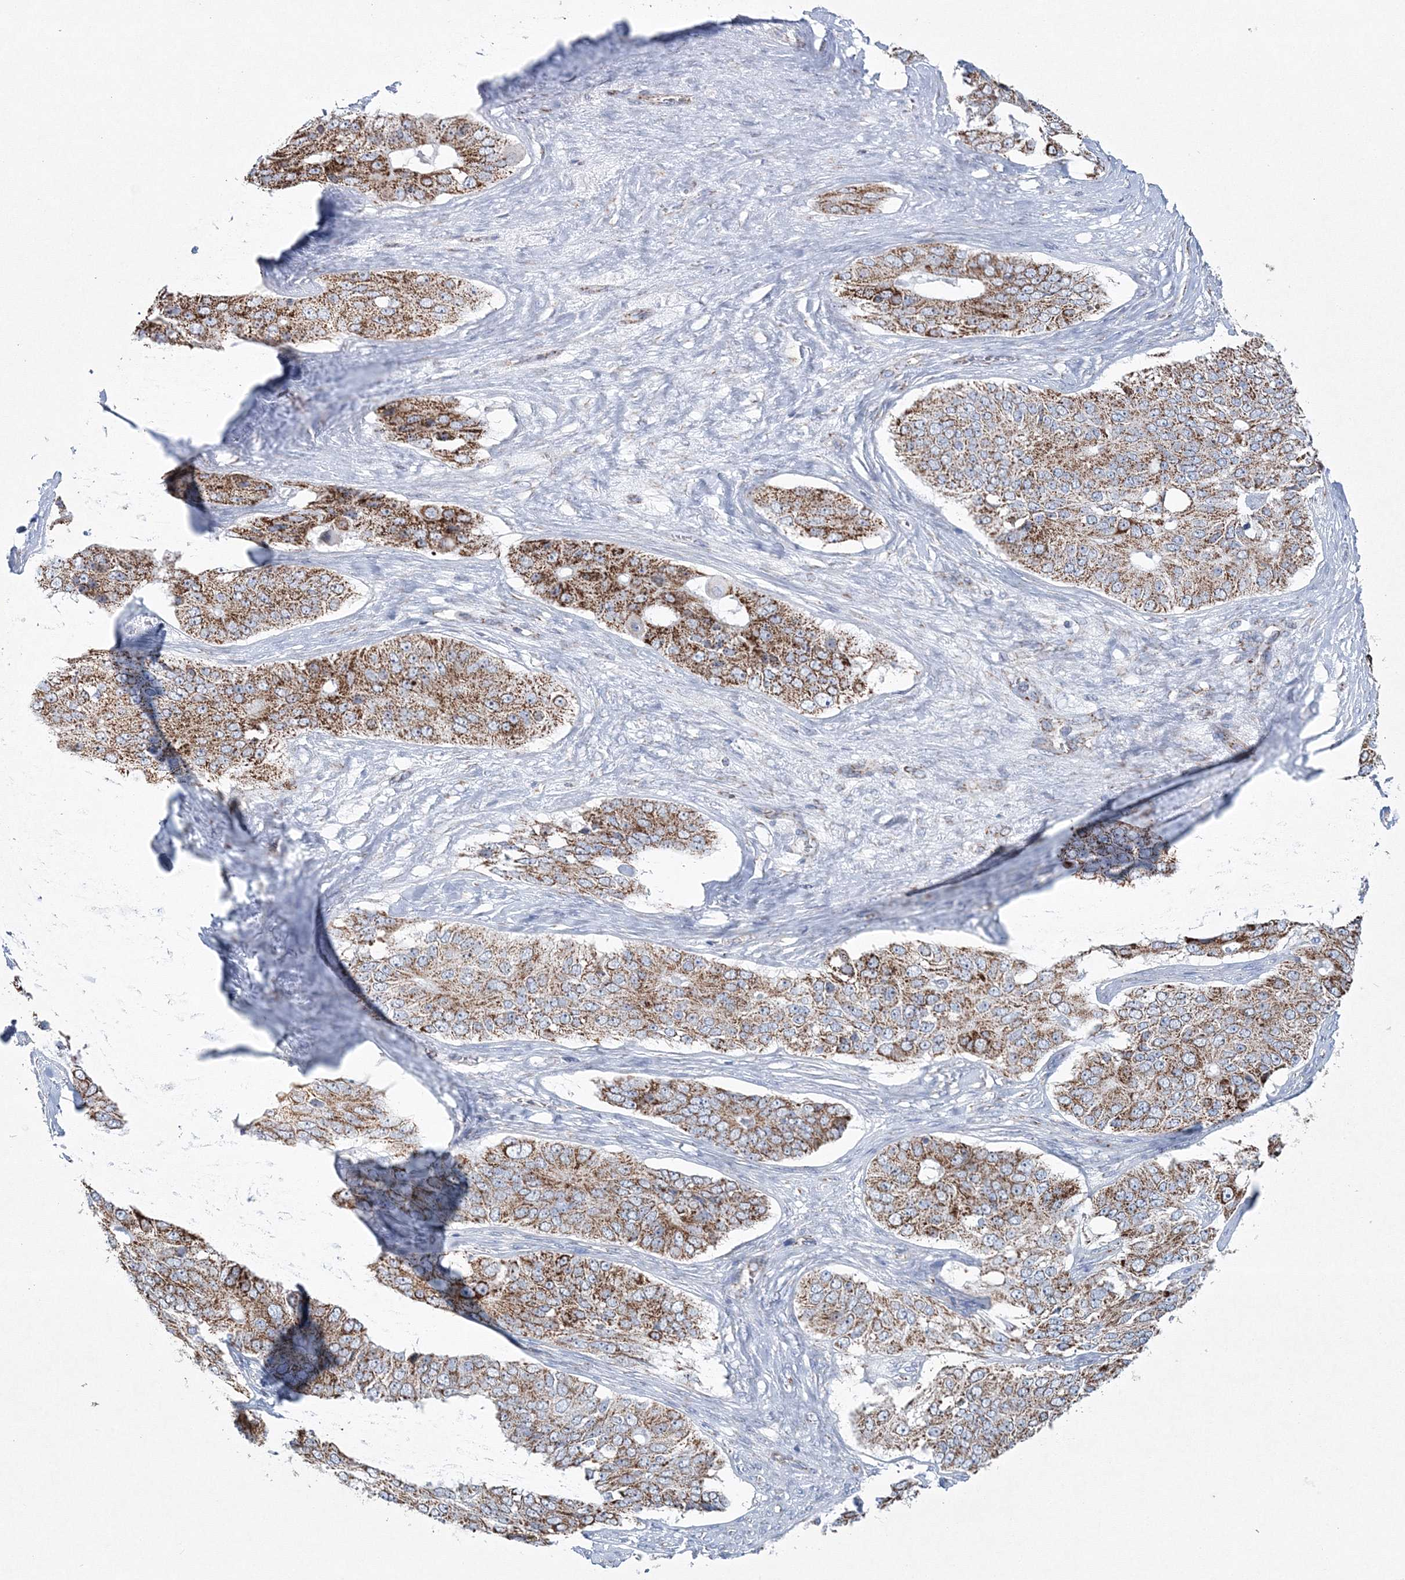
{"staining": {"intensity": "strong", "quantity": ">75%", "location": "cytoplasmic/membranous"}, "tissue": "ovarian cancer", "cell_type": "Tumor cells", "image_type": "cancer", "snomed": [{"axis": "morphology", "description": "Carcinoma, endometroid"}, {"axis": "topography", "description": "Ovary"}], "caption": "Strong cytoplasmic/membranous protein staining is appreciated in about >75% of tumor cells in ovarian cancer (endometroid carcinoma).", "gene": "HIBCH", "patient": {"sex": "female", "age": 51}}